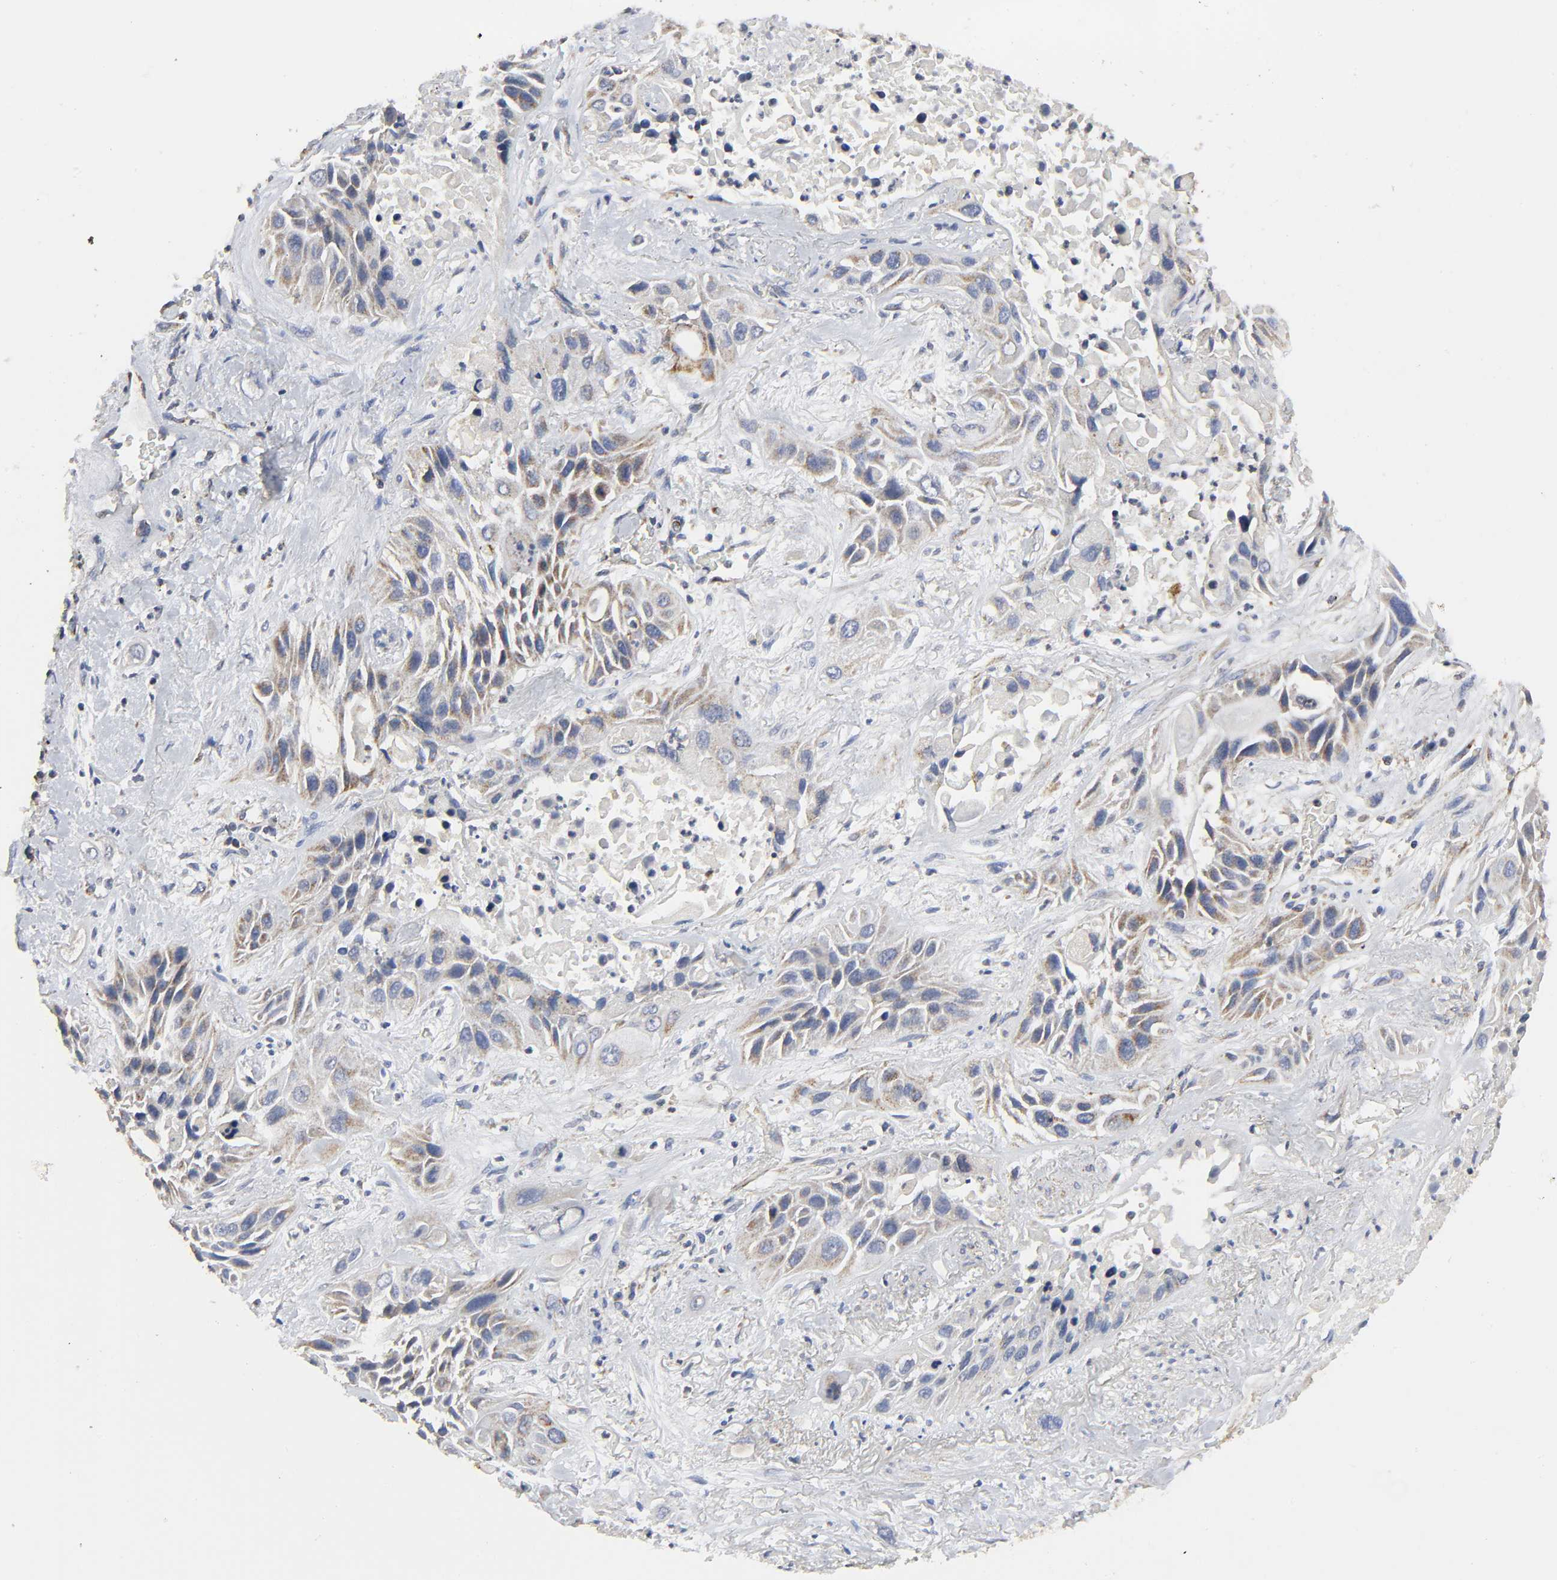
{"staining": {"intensity": "moderate", "quantity": ">75%", "location": "cytoplasmic/membranous"}, "tissue": "lung cancer", "cell_type": "Tumor cells", "image_type": "cancer", "snomed": [{"axis": "morphology", "description": "Squamous cell carcinoma, NOS"}, {"axis": "topography", "description": "Lung"}], "caption": "Immunohistochemical staining of human lung cancer (squamous cell carcinoma) shows moderate cytoplasmic/membranous protein positivity in about >75% of tumor cells. Using DAB (brown) and hematoxylin (blue) stains, captured at high magnification using brightfield microscopy.", "gene": "COX6B1", "patient": {"sex": "female", "age": 76}}